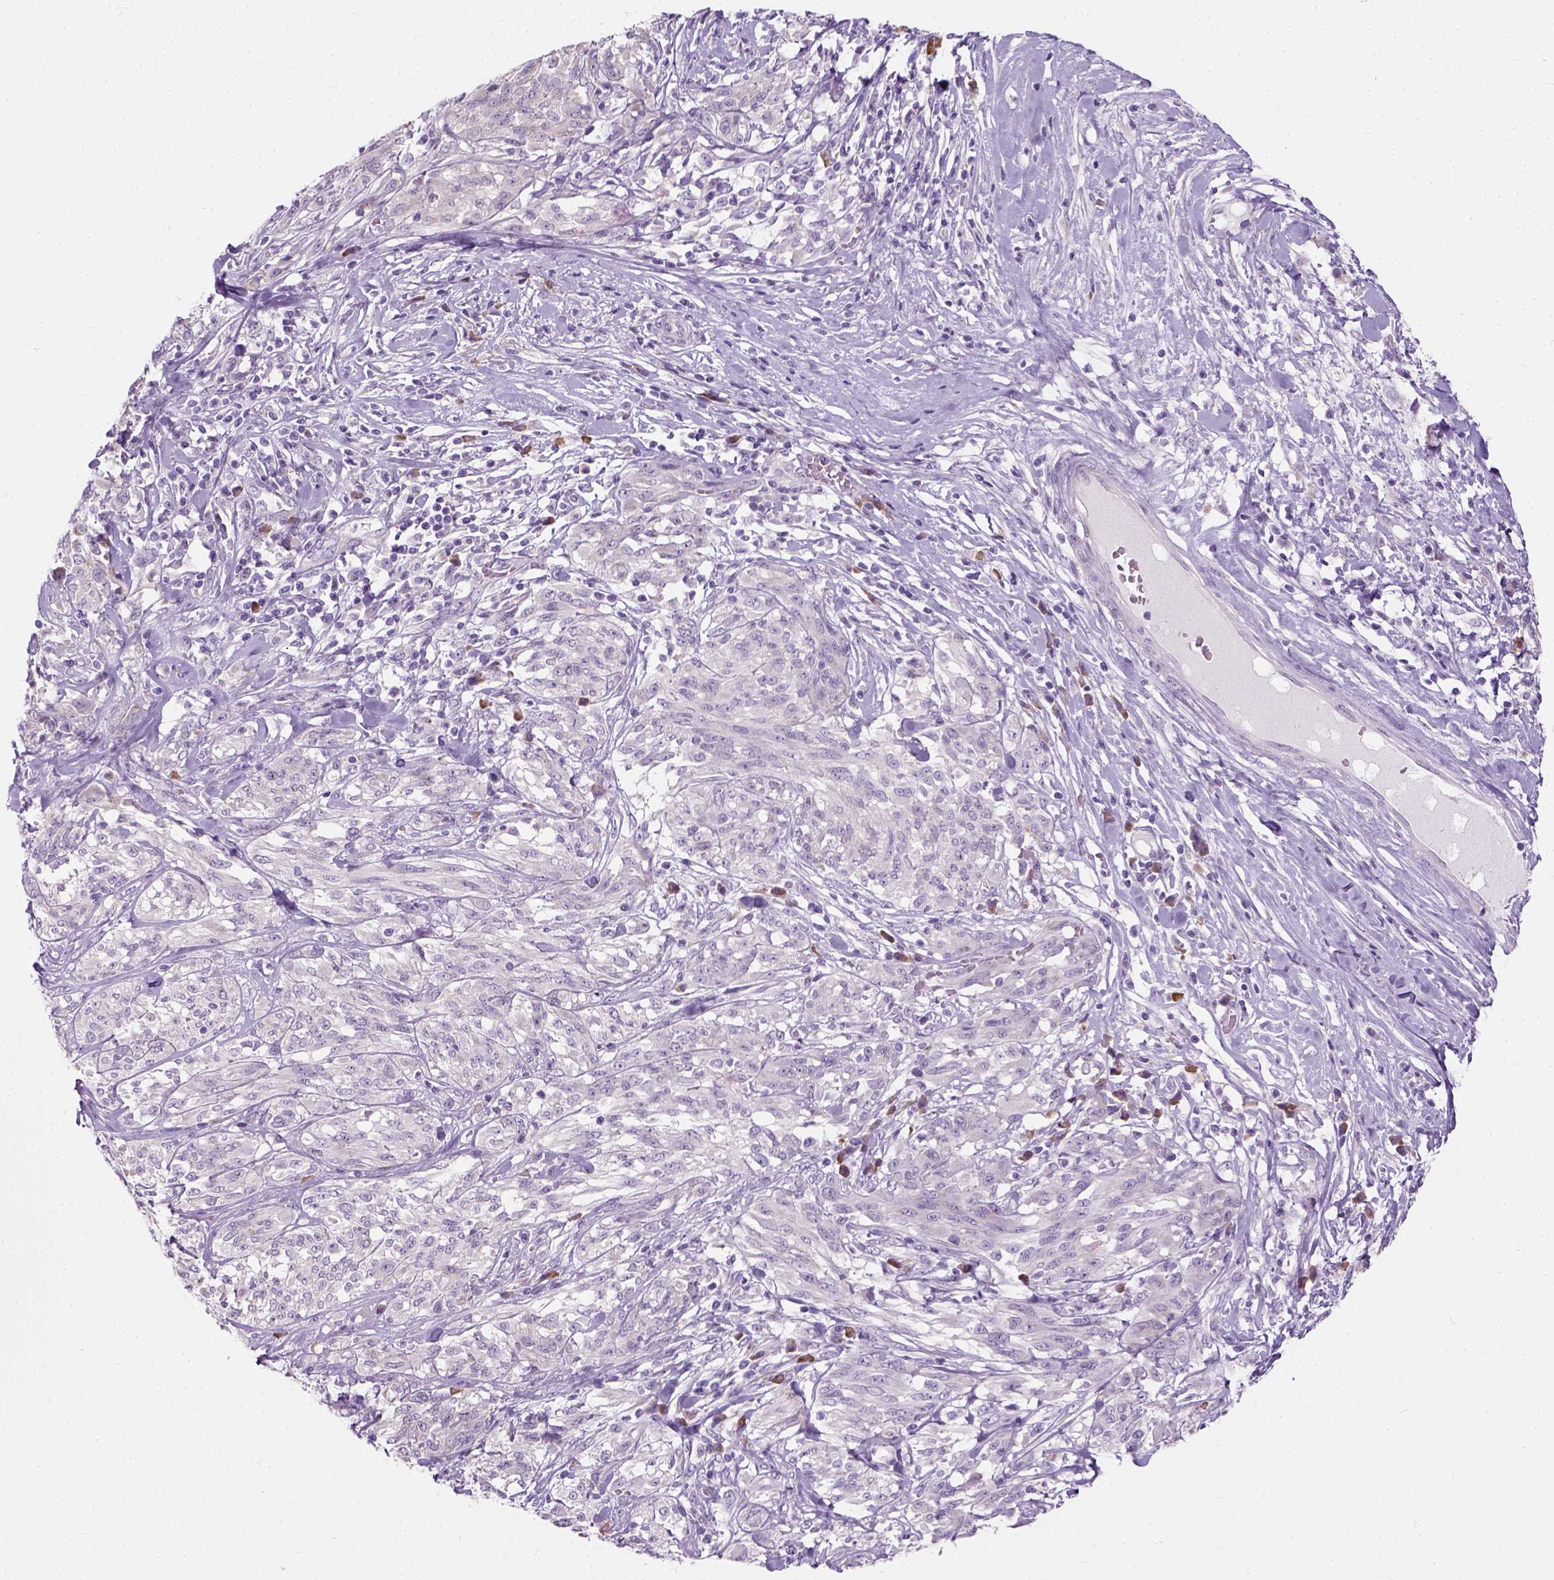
{"staining": {"intensity": "negative", "quantity": "none", "location": "none"}, "tissue": "melanoma", "cell_type": "Tumor cells", "image_type": "cancer", "snomed": [{"axis": "morphology", "description": "Malignant melanoma, NOS"}, {"axis": "topography", "description": "Skin"}], "caption": "Immunohistochemistry (IHC) micrograph of human melanoma stained for a protein (brown), which reveals no expression in tumor cells.", "gene": "TRIM72", "patient": {"sex": "female", "age": 91}}